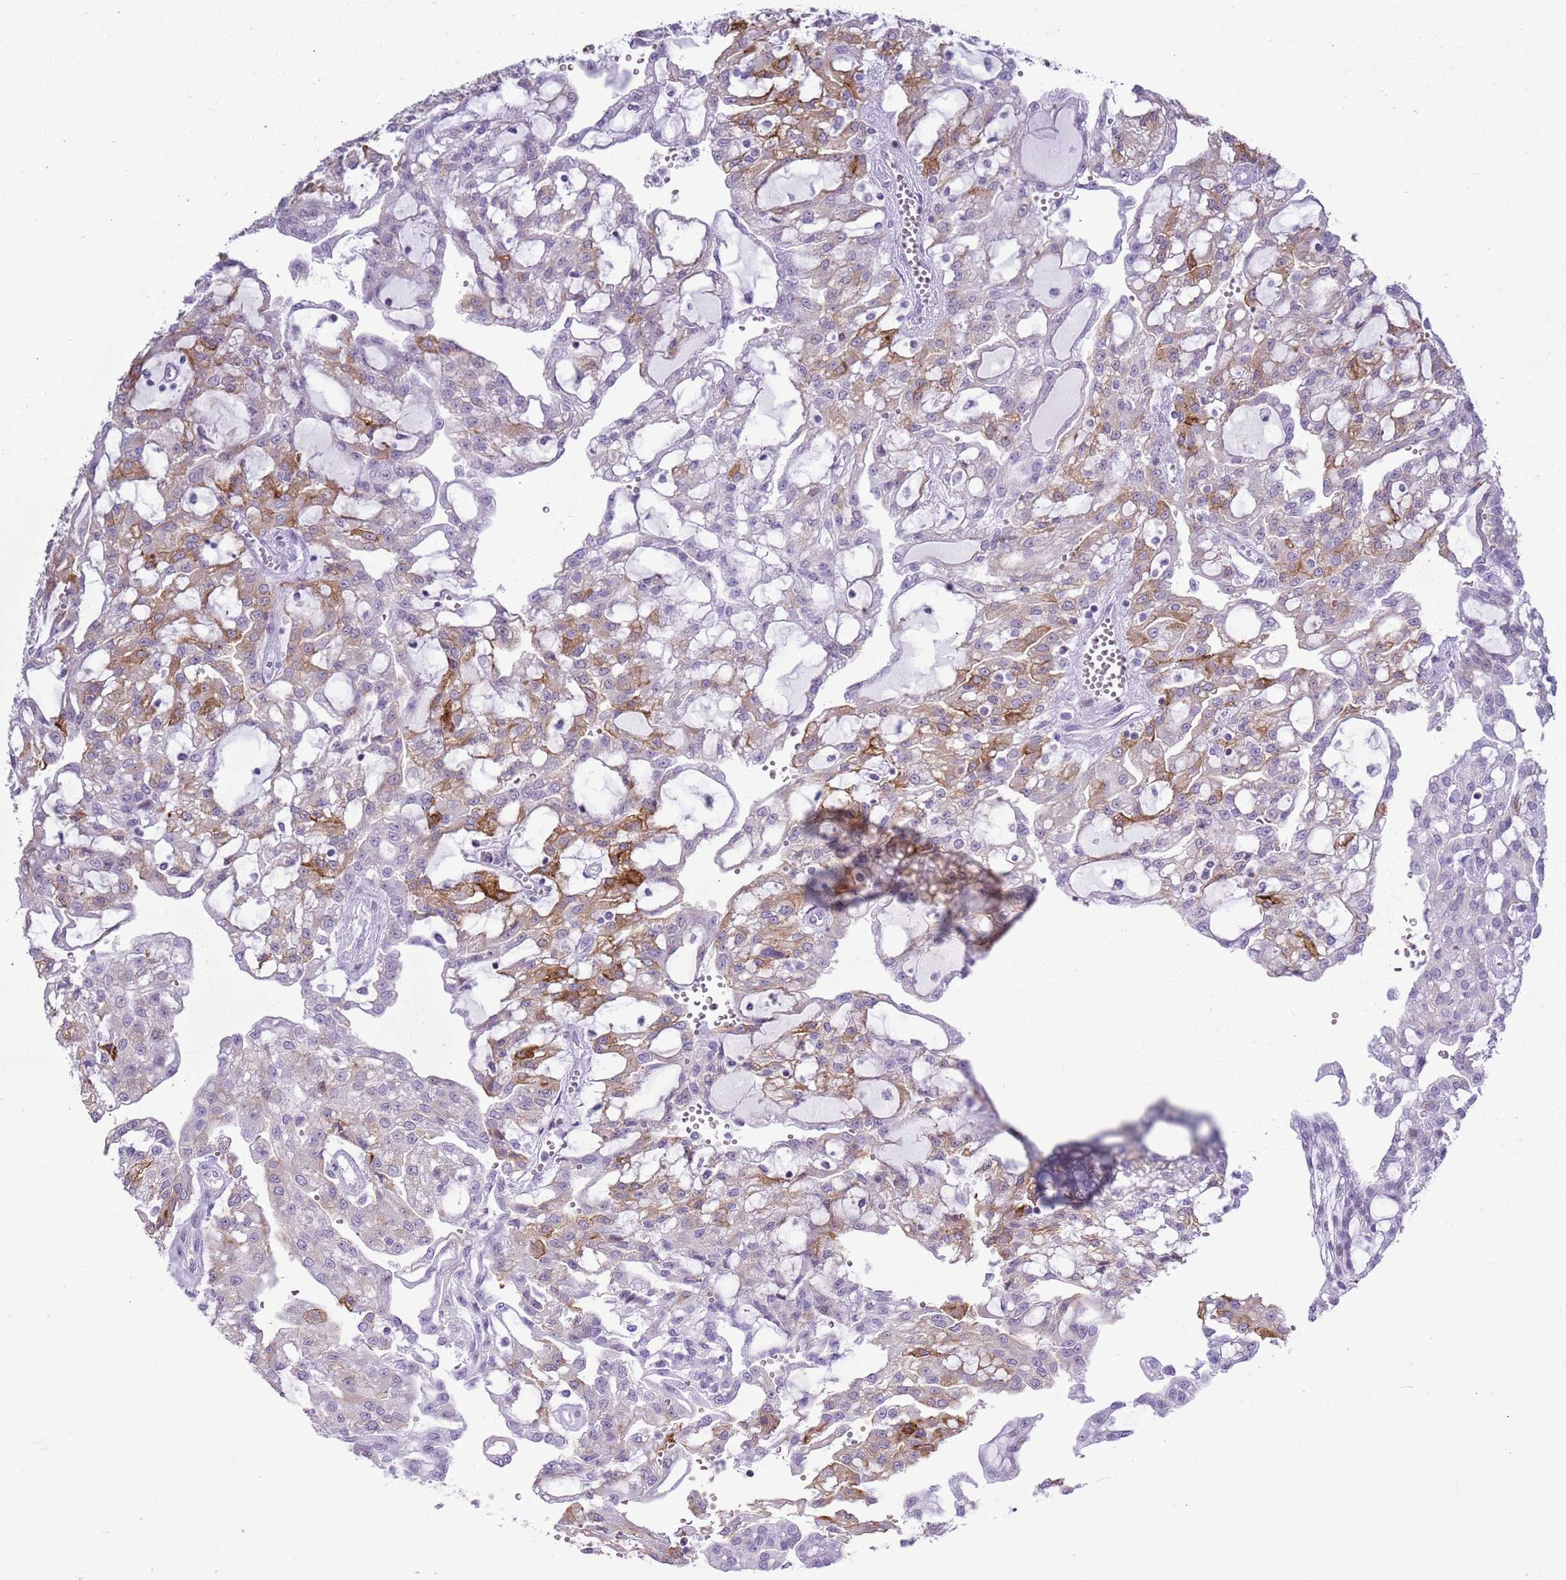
{"staining": {"intensity": "moderate", "quantity": "<25%", "location": "cytoplasmic/membranous"}, "tissue": "renal cancer", "cell_type": "Tumor cells", "image_type": "cancer", "snomed": [{"axis": "morphology", "description": "Adenocarcinoma, NOS"}, {"axis": "topography", "description": "Kidney"}], "caption": "Protein staining exhibits moderate cytoplasmic/membranous staining in about <25% of tumor cells in renal cancer (adenocarcinoma).", "gene": "ASIP", "patient": {"sex": "male", "age": 63}}